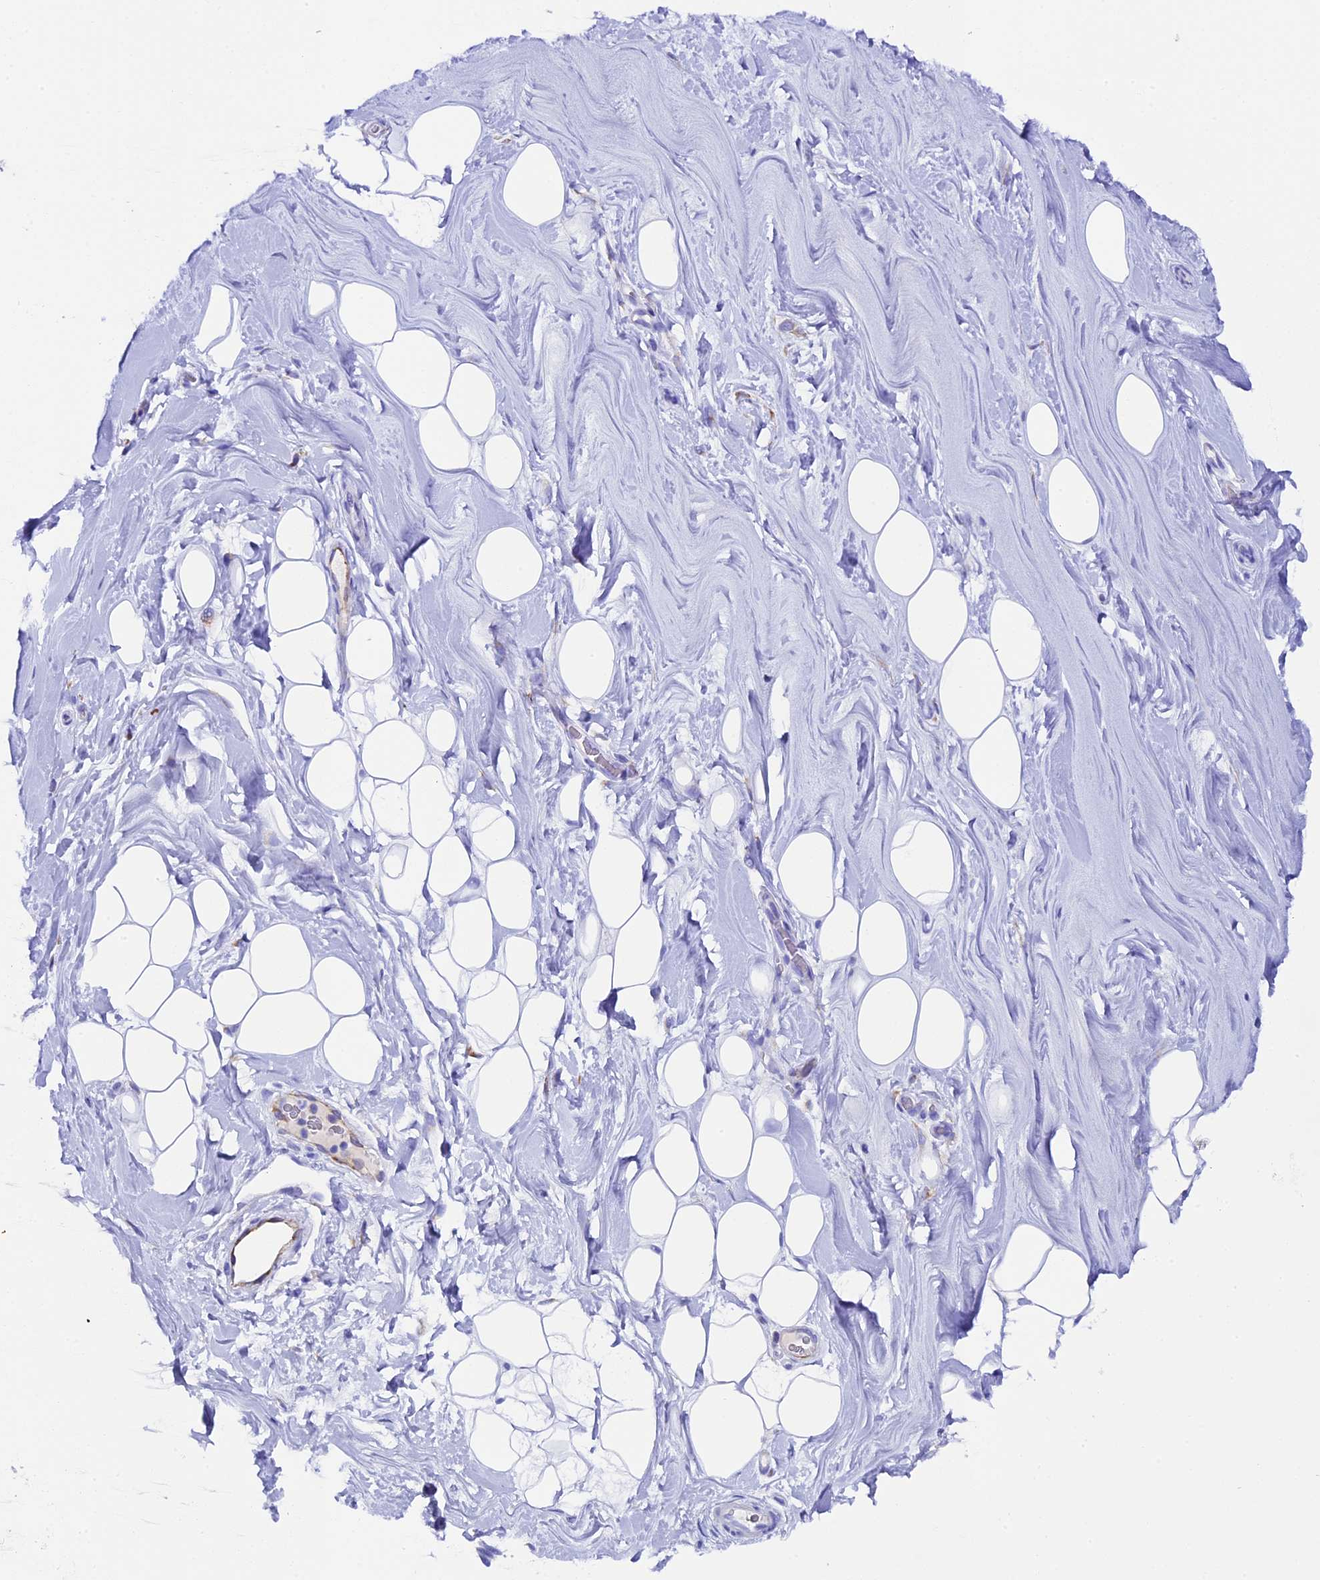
{"staining": {"intensity": "negative", "quantity": "none", "location": "none"}, "tissue": "adipose tissue", "cell_type": "Adipocytes", "image_type": "normal", "snomed": [{"axis": "morphology", "description": "Normal tissue, NOS"}, {"axis": "topography", "description": "Breast"}], "caption": "Immunohistochemical staining of benign adipose tissue shows no significant staining in adipocytes. Nuclei are stained in blue.", "gene": "FKBP11", "patient": {"sex": "female", "age": 26}}